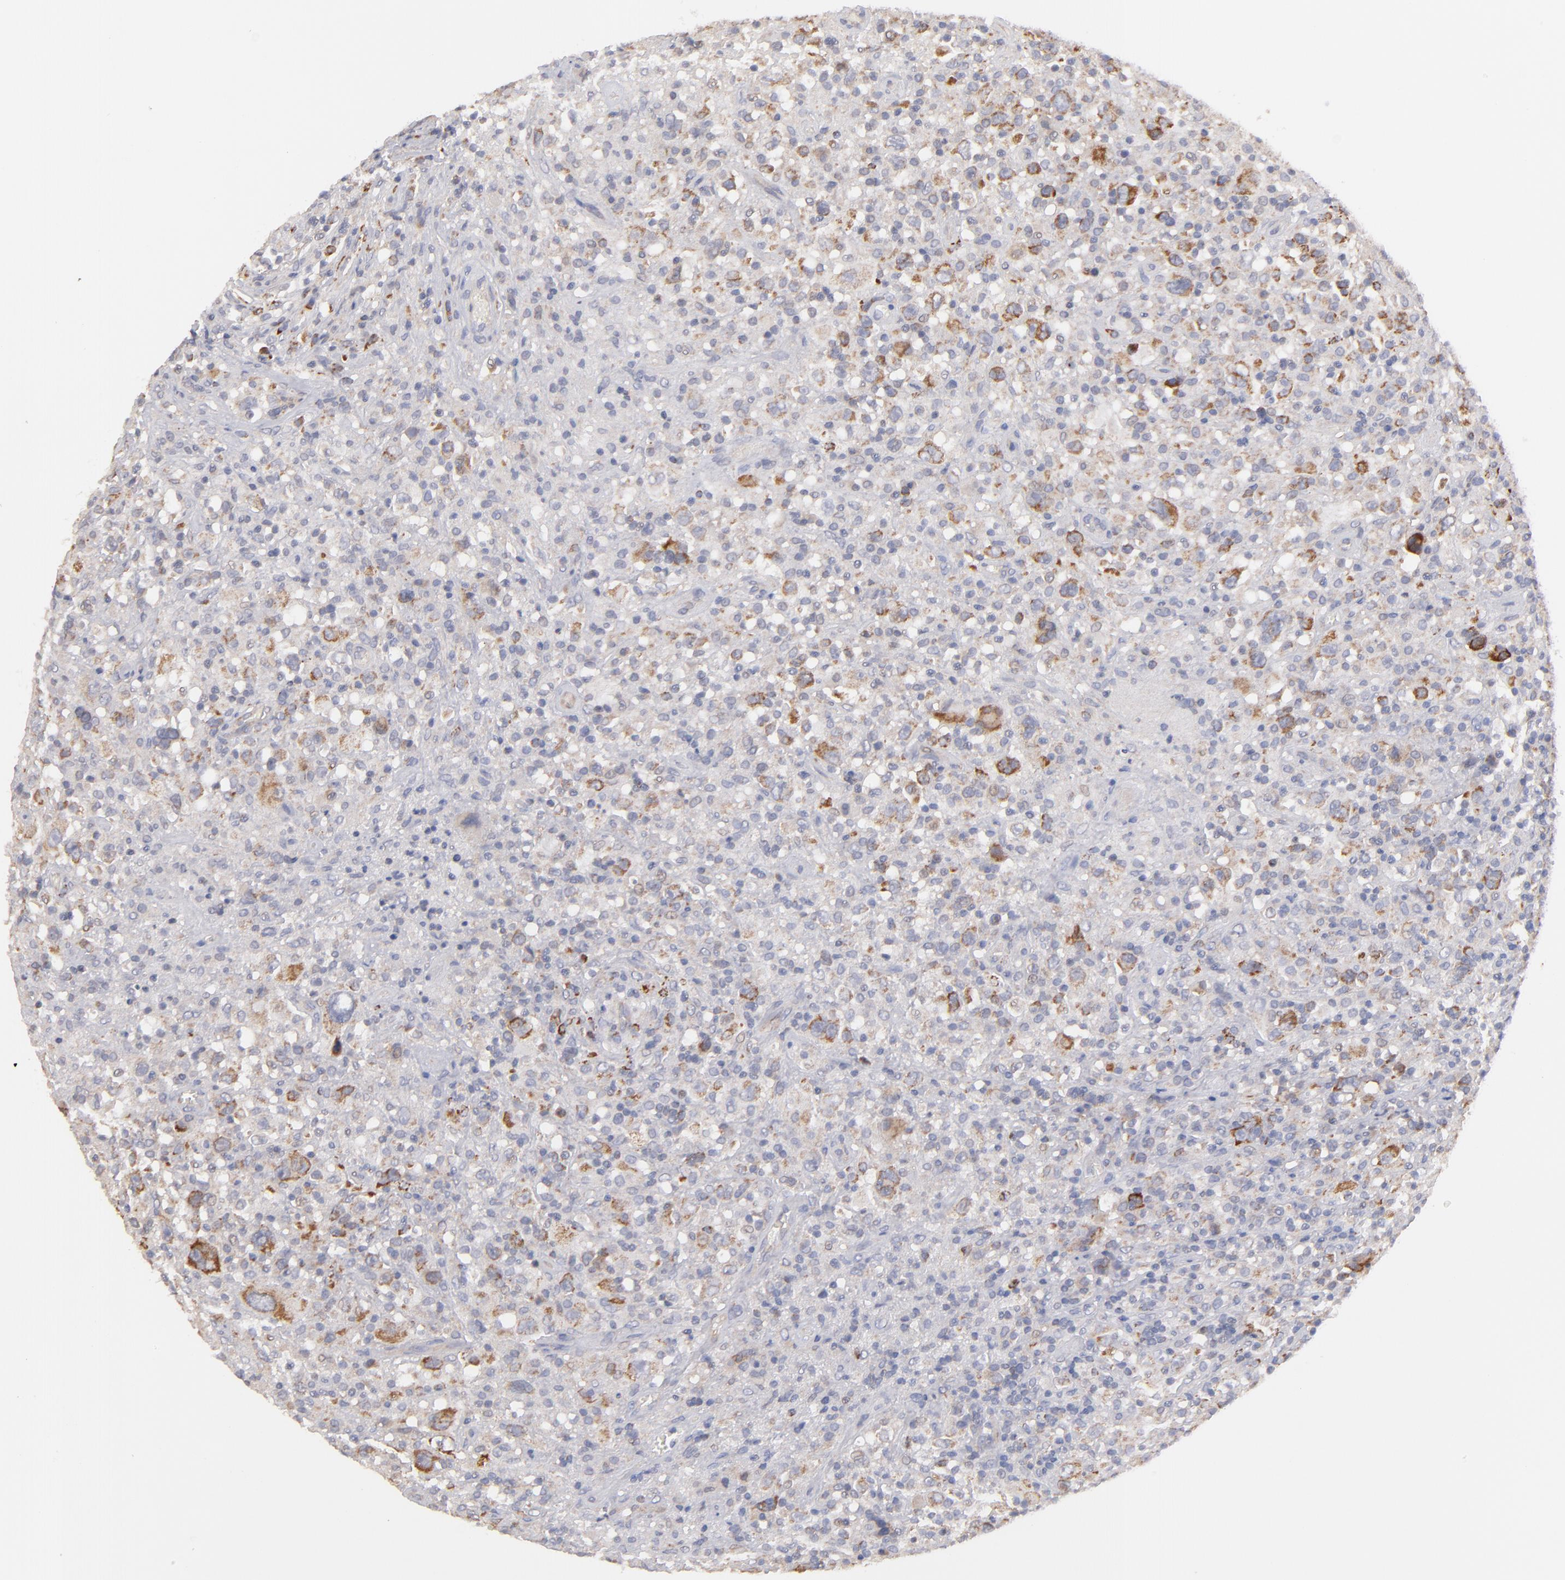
{"staining": {"intensity": "moderate", "quantity": "<25%", "location": "cytoplasmic/membranous"}, "tissue": "lymphoma", "cell_type": "Tumor cells", "image_type": "cancer", "snomed": [{"axis": "morphology", "description": "Hodgkin's disease, NOS"}, {"axis": "topography", "description": "Lymph node"}], "caption": "Immunohistochemistry (IHC) photomicrograph of neoplastic tissue: Hodgkin's disease stained using immunohistochemistry (IHC) shows low levels of moderate protein expression localized specifically in the cytoplasmic/membranous of tumor cells, appearing as a cytoplasmic/membranous brown color.", "gene": "HCCS", "patient": {"sex": "male", "age": 46}}